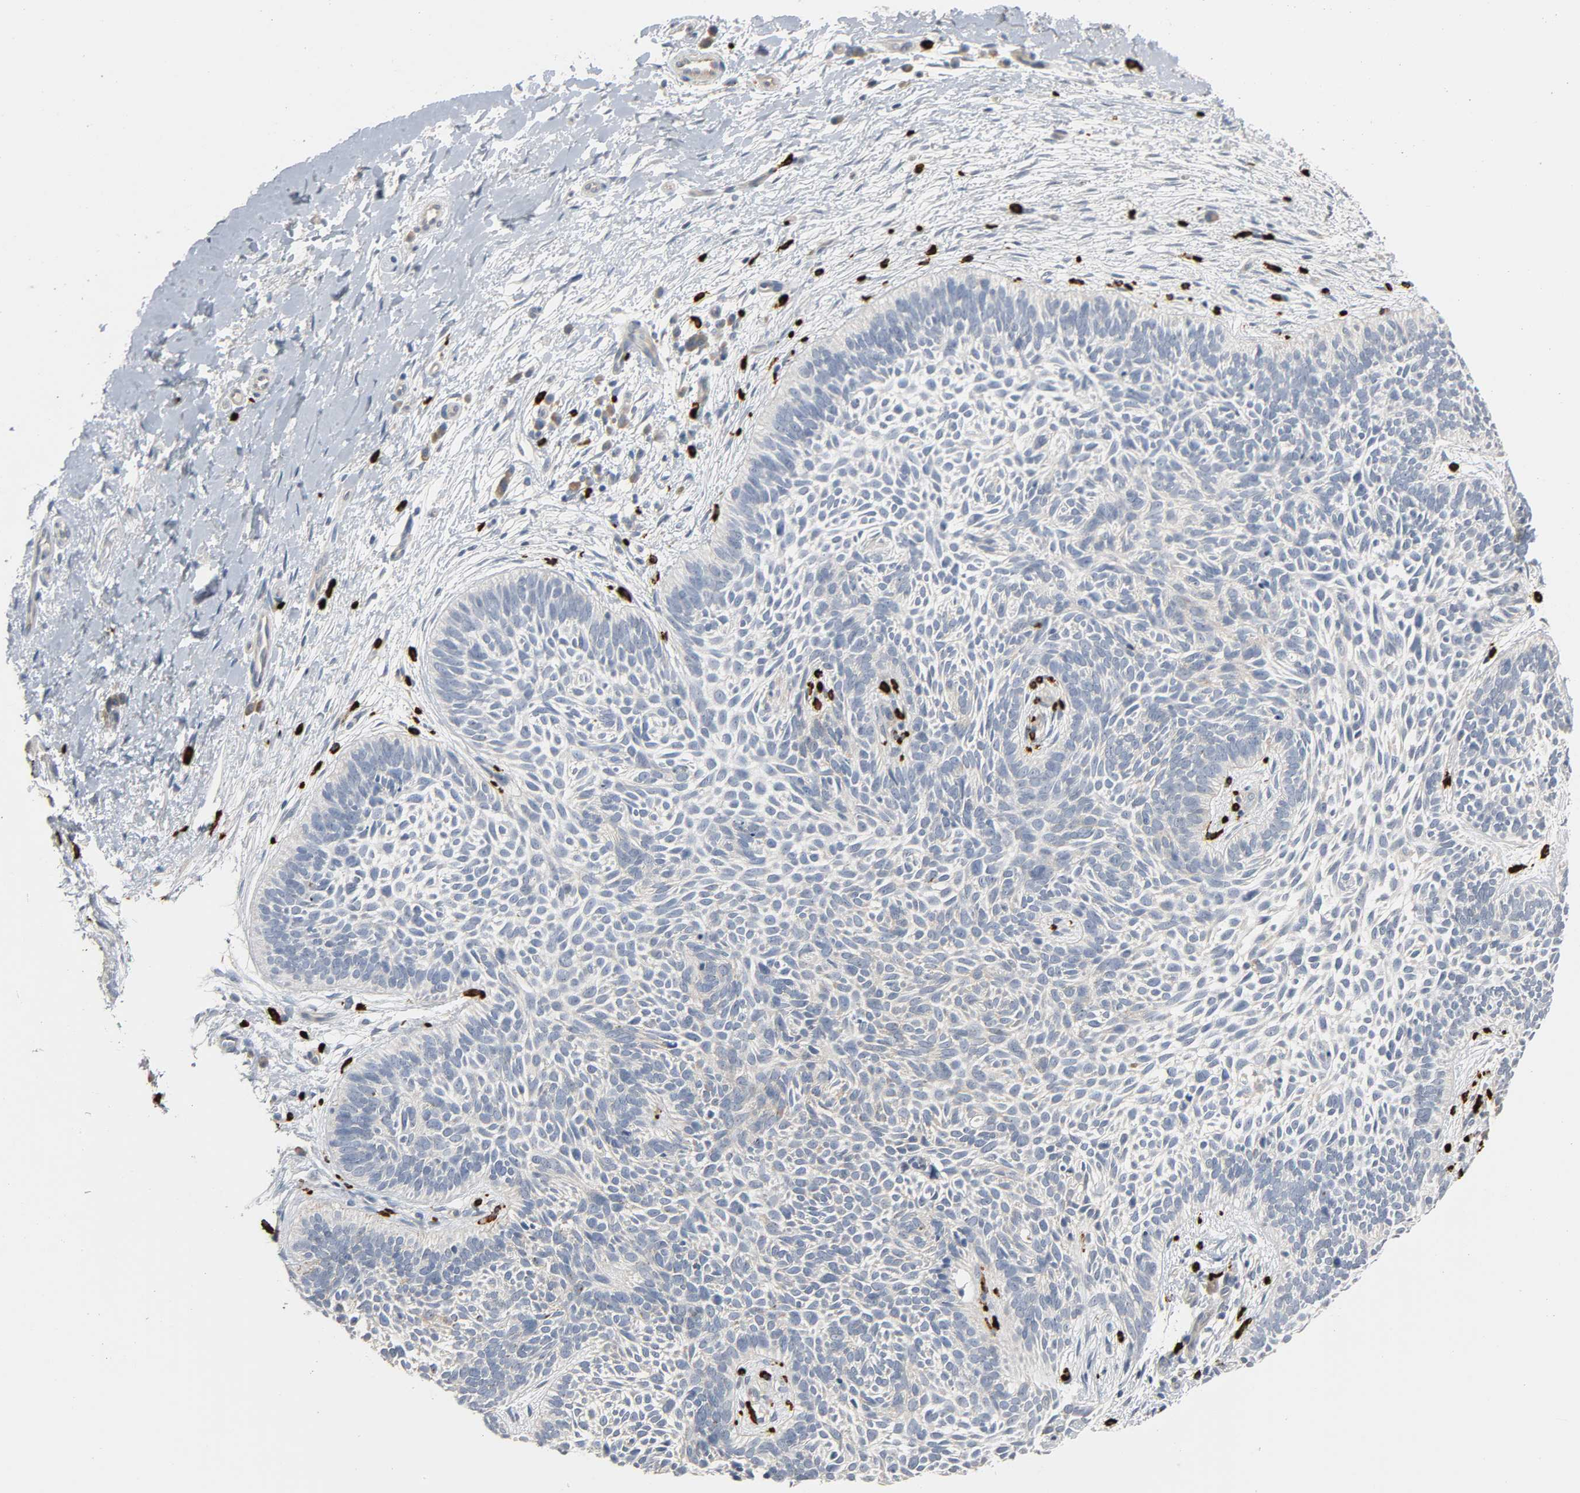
{"staining": {"intensity": "negative", "quantity": "none", "location": "none"}, "tissue": "skin cancer", "cell_type": "Tumor cells", "image_type": "cancer", "snomed": [{"axis": "morphology", "description": "Basal cell carcinoma"}, {"axis": "topography", "description": "Skin"}], "caption": "Human skin cancer (basal cell carcinoma) stained for a protein using immunohistochemistry (IHC) exhibits no positivity in tumor cells.", "gene": "LIMCH1", "patient": {"sex": "female", "age": 79}}